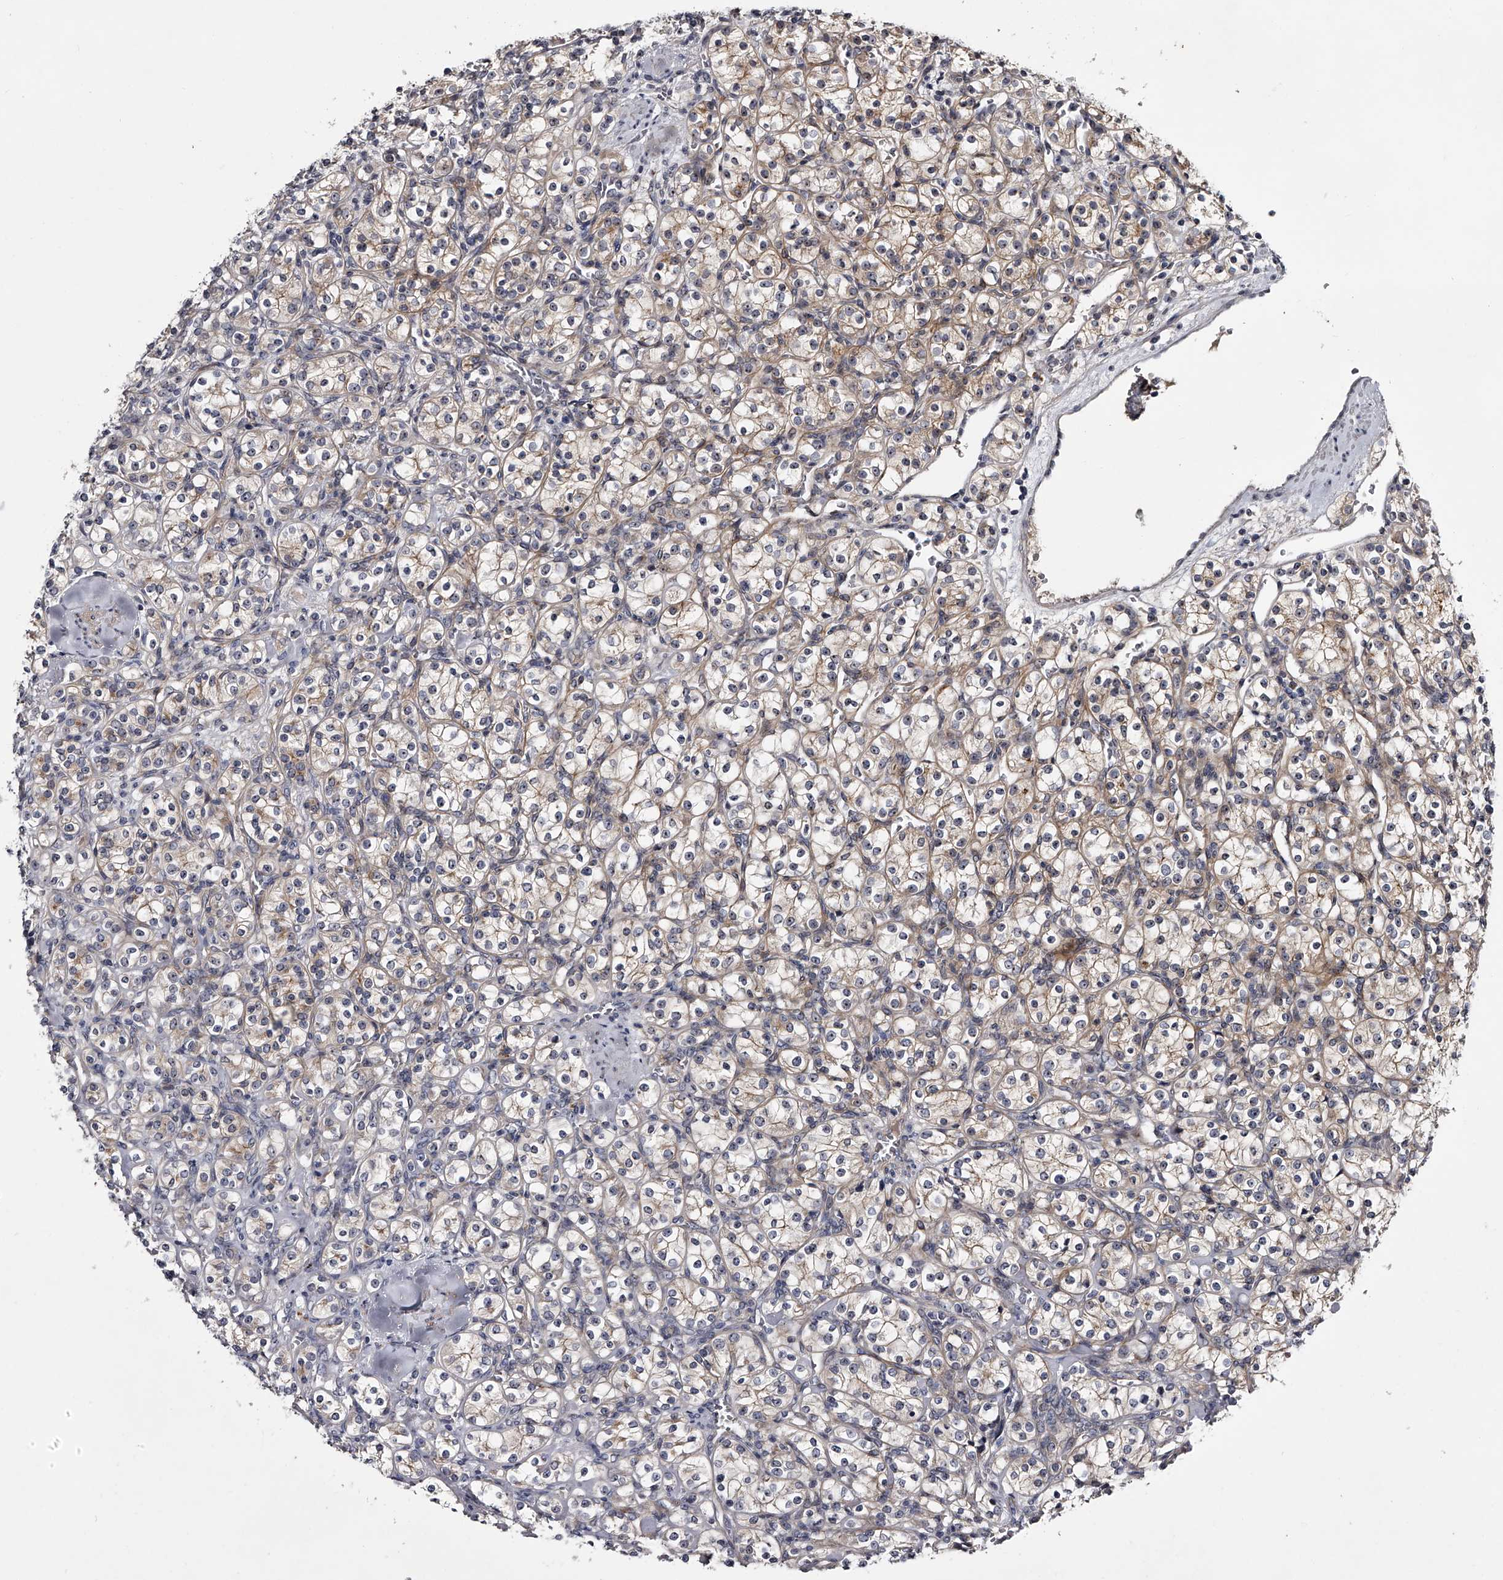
{"staining": {"intensity": "negative", "quantity": "none", "location": "none"}, "tissue": "renal cancer", "cell_type": "Tumor cells", "image_type": "cancer", "snomed": [{"axis": "morphology", "description": "Adenocarcinoma, NOS"}, {"axis": "topography", "description": "Kidney"}], "caption": "Tumor cells show no significant protein positivity in renal cancer (adenocarcinoma). Brightfield microscopy of immunohistochemistry stained with DAB (3,3'-diaminobenzidine) (brown) and hematoxylin (blue), captured at high magnification.", "gene": "MDN1", "patient": {"sex": "male", "age": 77}}